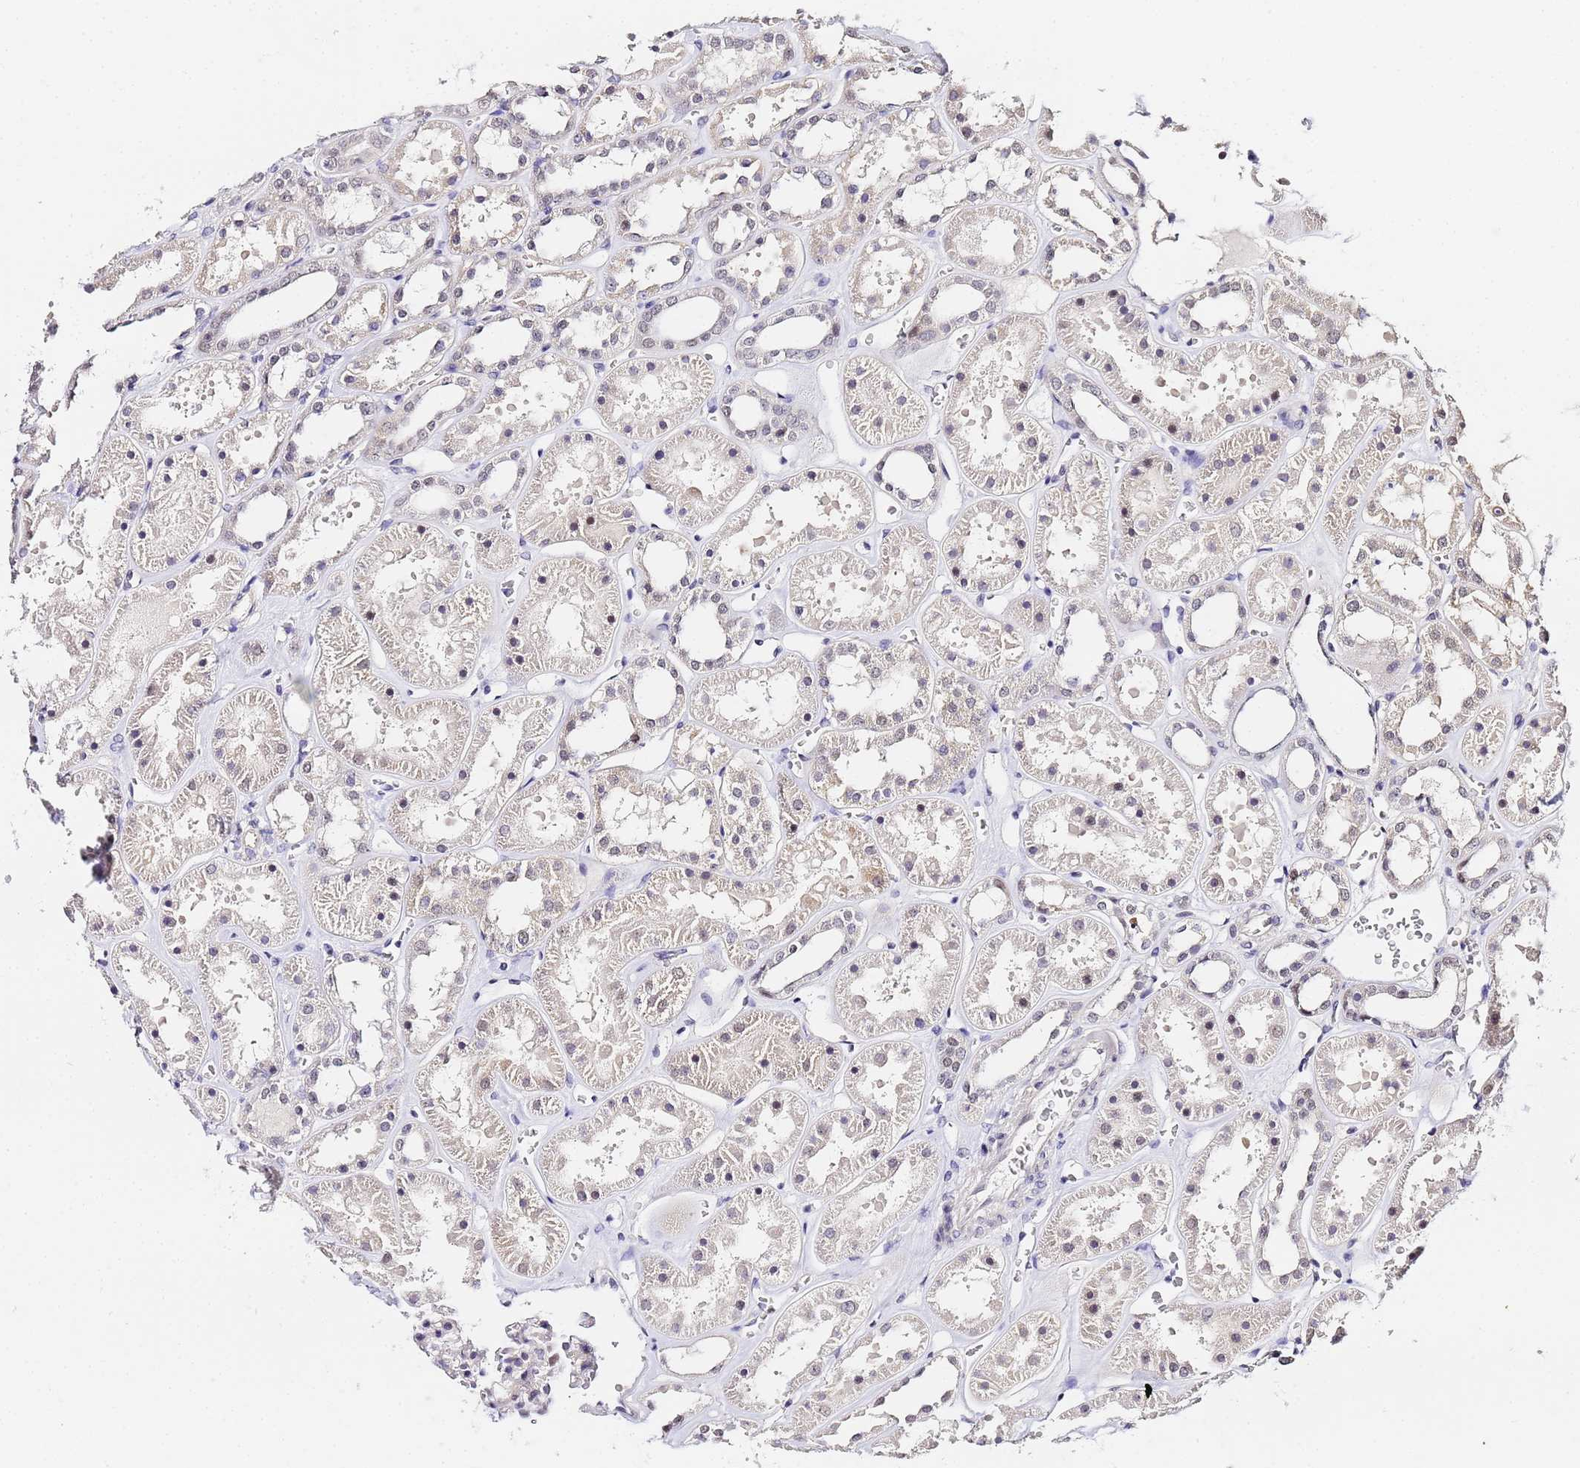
{"staining": {"intensity": "negative", "quantity": "none", "location": "none"}, "tissue": "kidney", "cell_type": "Cells in glomeruli", "image_type": "normal", "snomed": [{"axis": "morphology", "description": "Normal tissue, NOS"}, {"axis": "topography", "description": "Kidney"}], "caption": "DAB (3,3'-diaminobenzidine) immunohistochemical staining of unremarkable kidney displays no significant staining in cells in glomeruli.", "gene": "LSM3", "patient": {"sex": "female", "age": 41}}